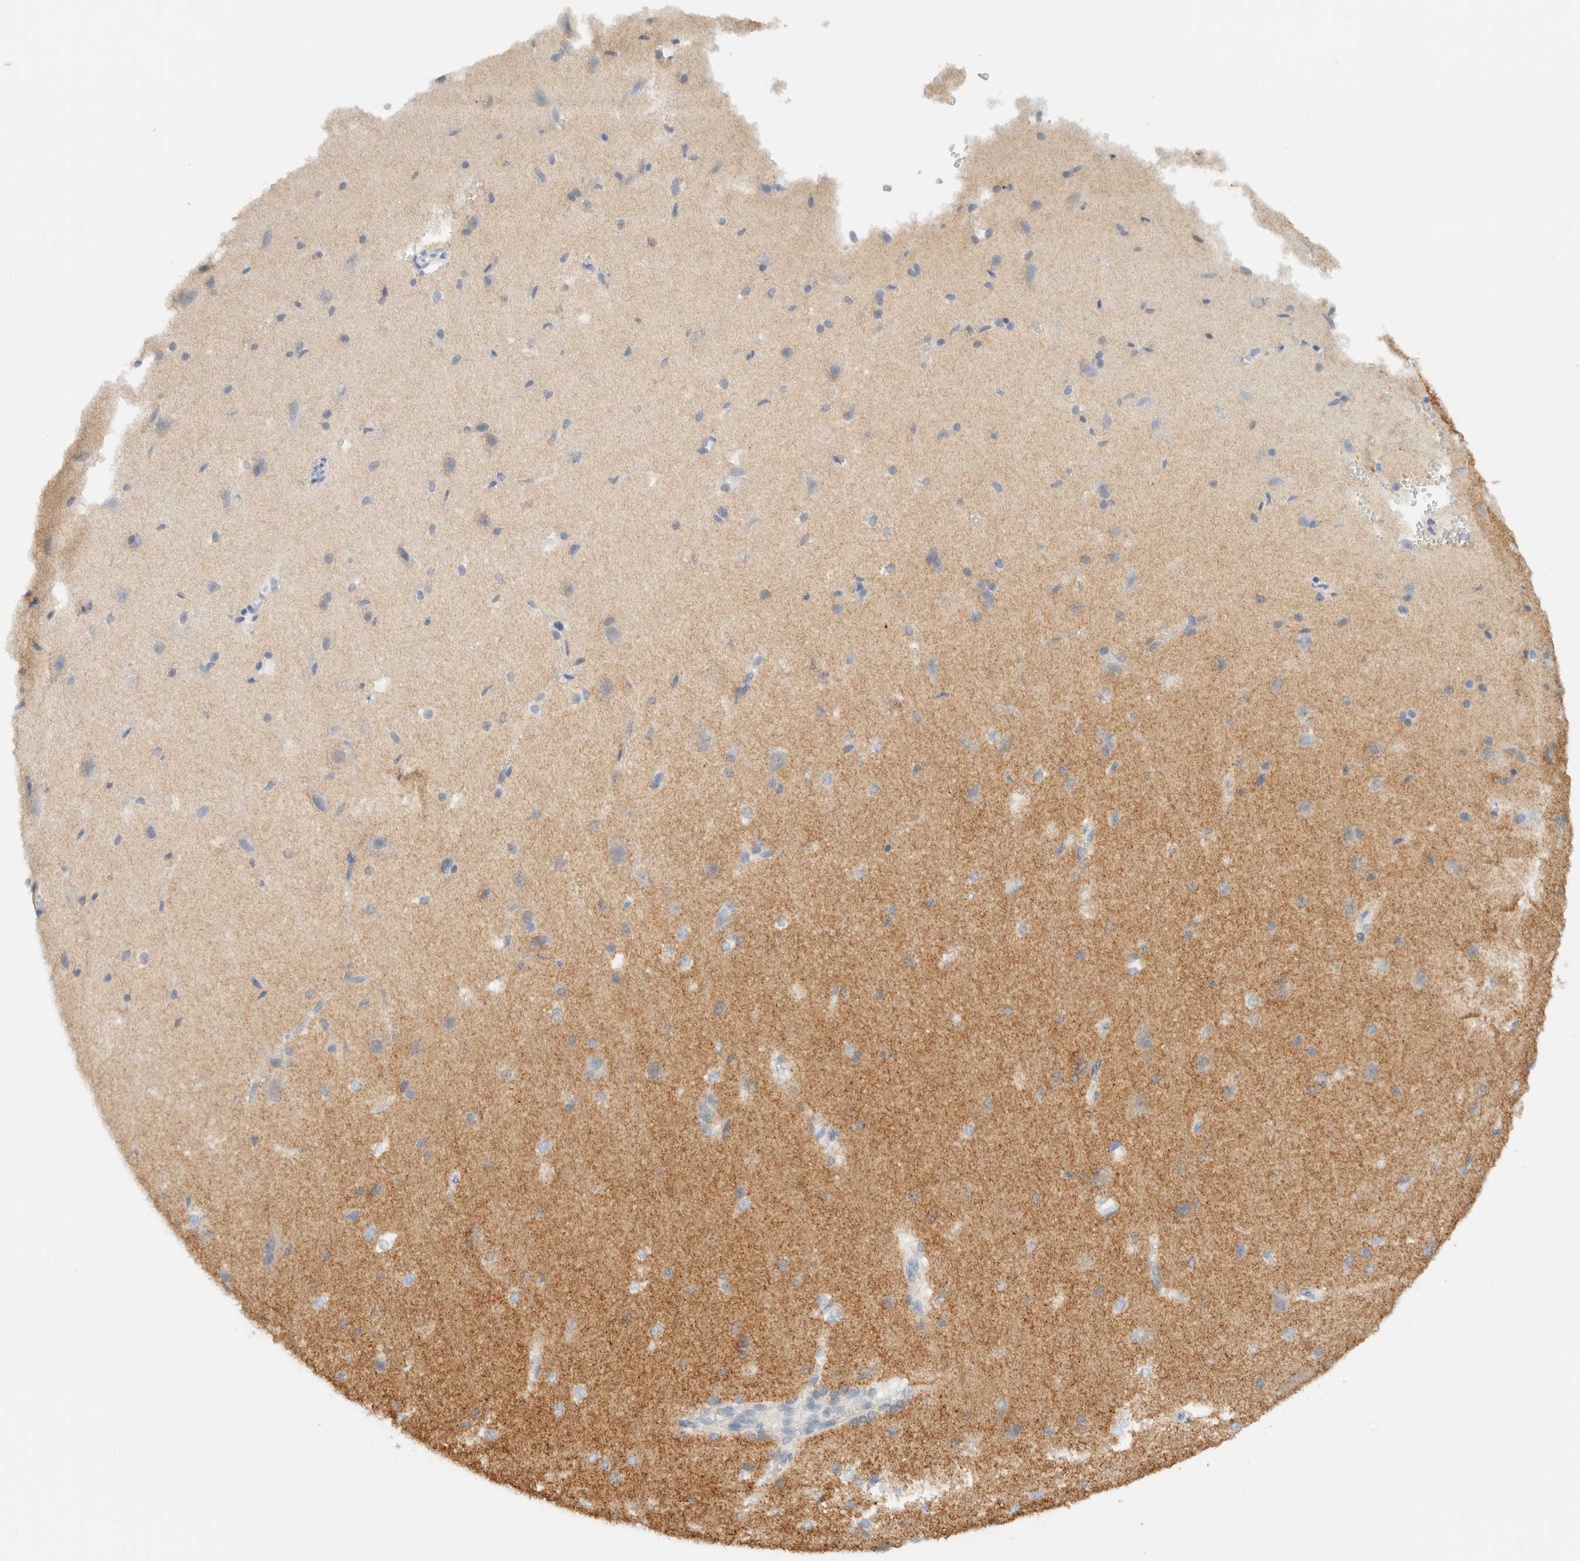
{"staining": {"intensity": "negative", "quantity": "none", "location": "none"}, "tissue": "cerebral cortex", "cell_type": "Endothelial cells", "image_type": "normal", "snomed": [{"axis": "morphology", "description": "Normal tissue, NOS"}, {"axis": "morphology", "description": "Developmental malformation"}, {"axis": "topography", "description": "Cerebral cortex"}], "caption": "The immunohistochemistry (IHC) histopathology image has no significant positivity in endothelial cells of cerebral cortex.", "gene": "SH3GLB2", "patient": {"sex": "female", "age": 30}}